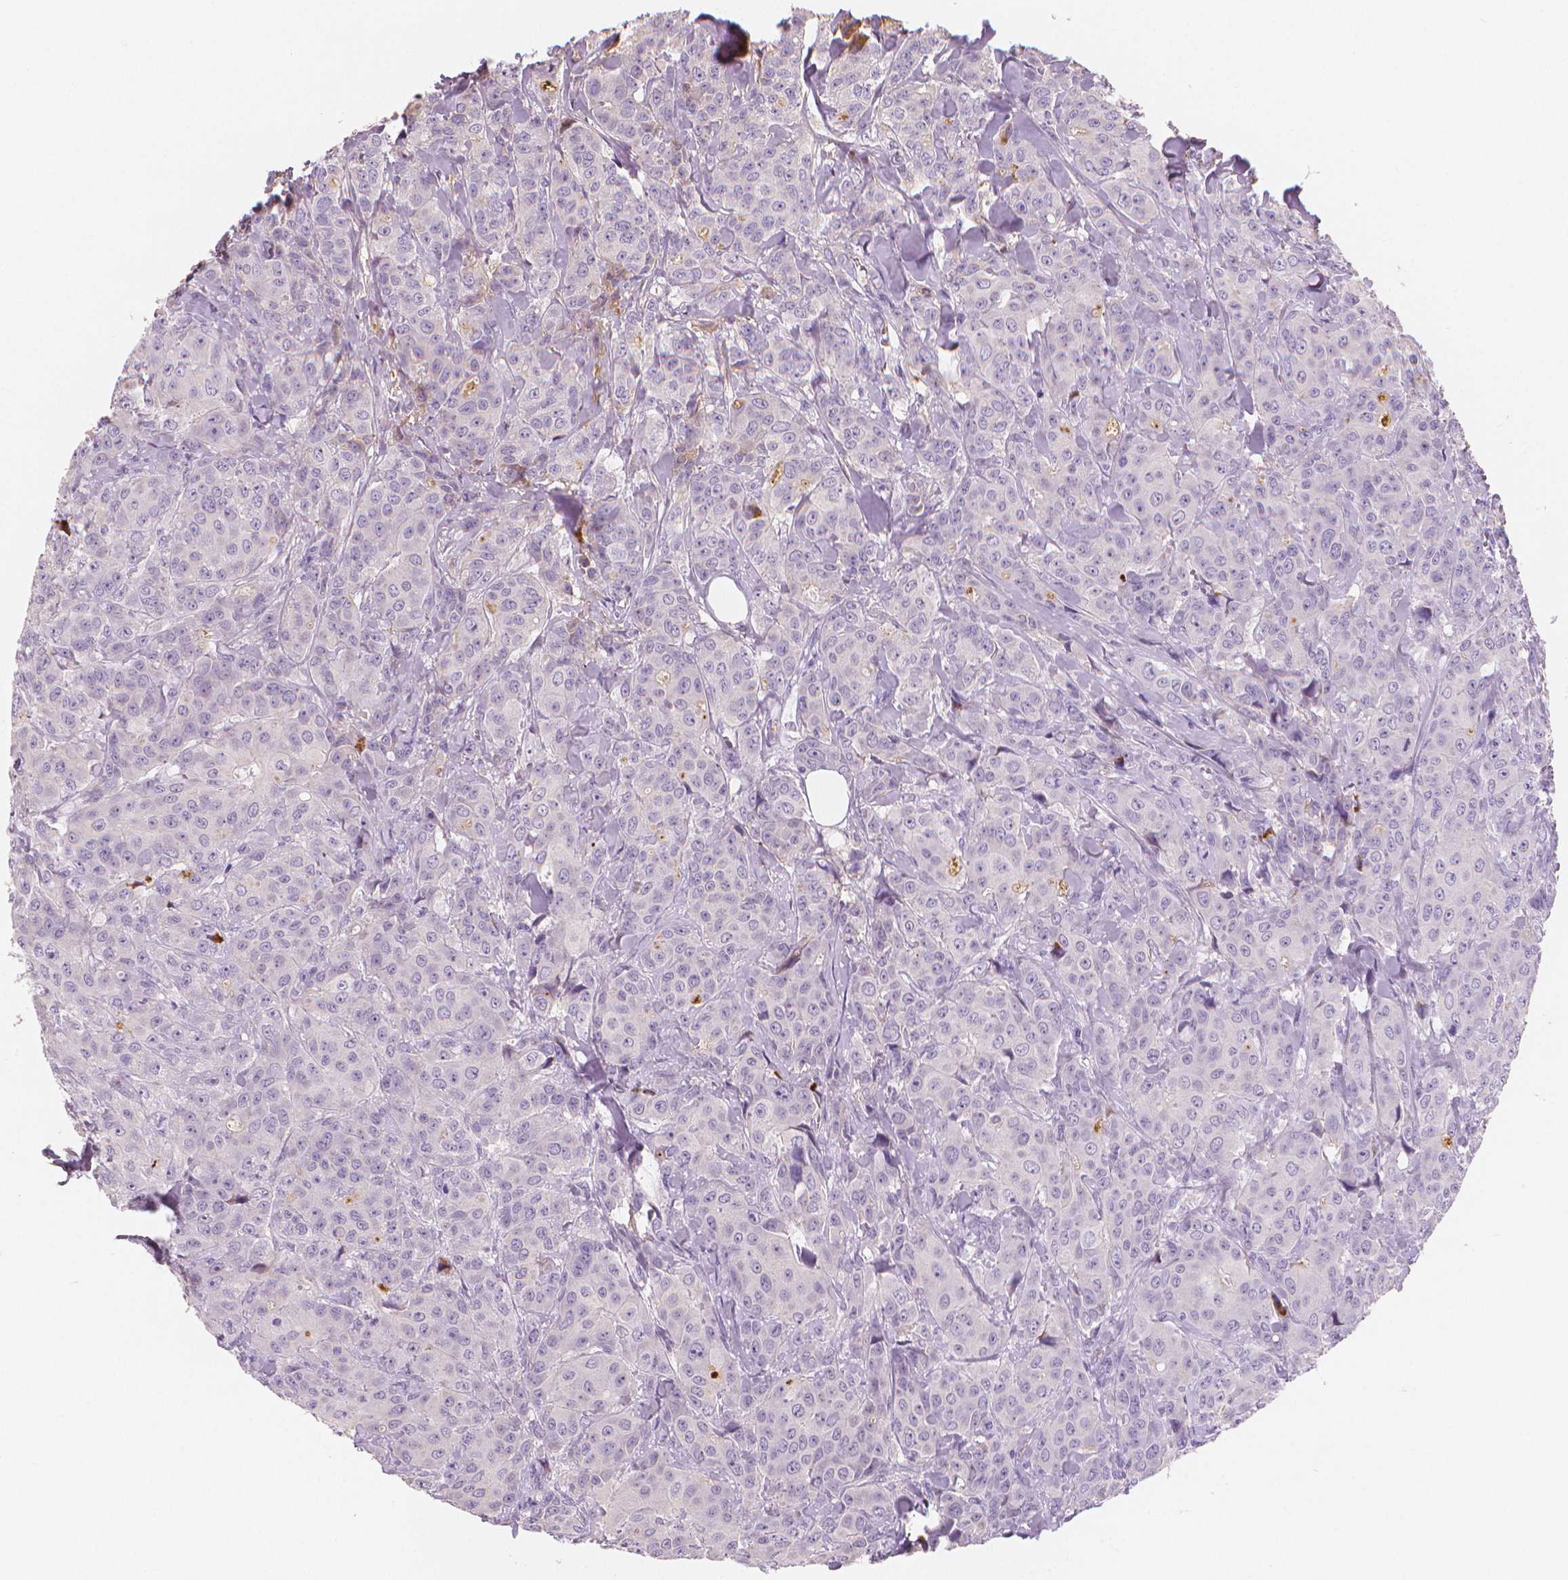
{"staining": {"intensity": "negative", "quantity": "none", "location": "none"}, "tissue": "breast cancer", "cell_type": "Tumor cells", "image_type": "cancer", "snomed": [{"axis": "morphology", "description": "Duct carcinoma"}, {"axis": "topography", "description": "Breast"}], "caption": "Human infiltrating ductal carcinoma (breast) stained for a protein using immunohistochemistry demonstrates no staining in tumor cells.", "gene": "APOA4", "patient": {"sex": "female", "age": 43}}